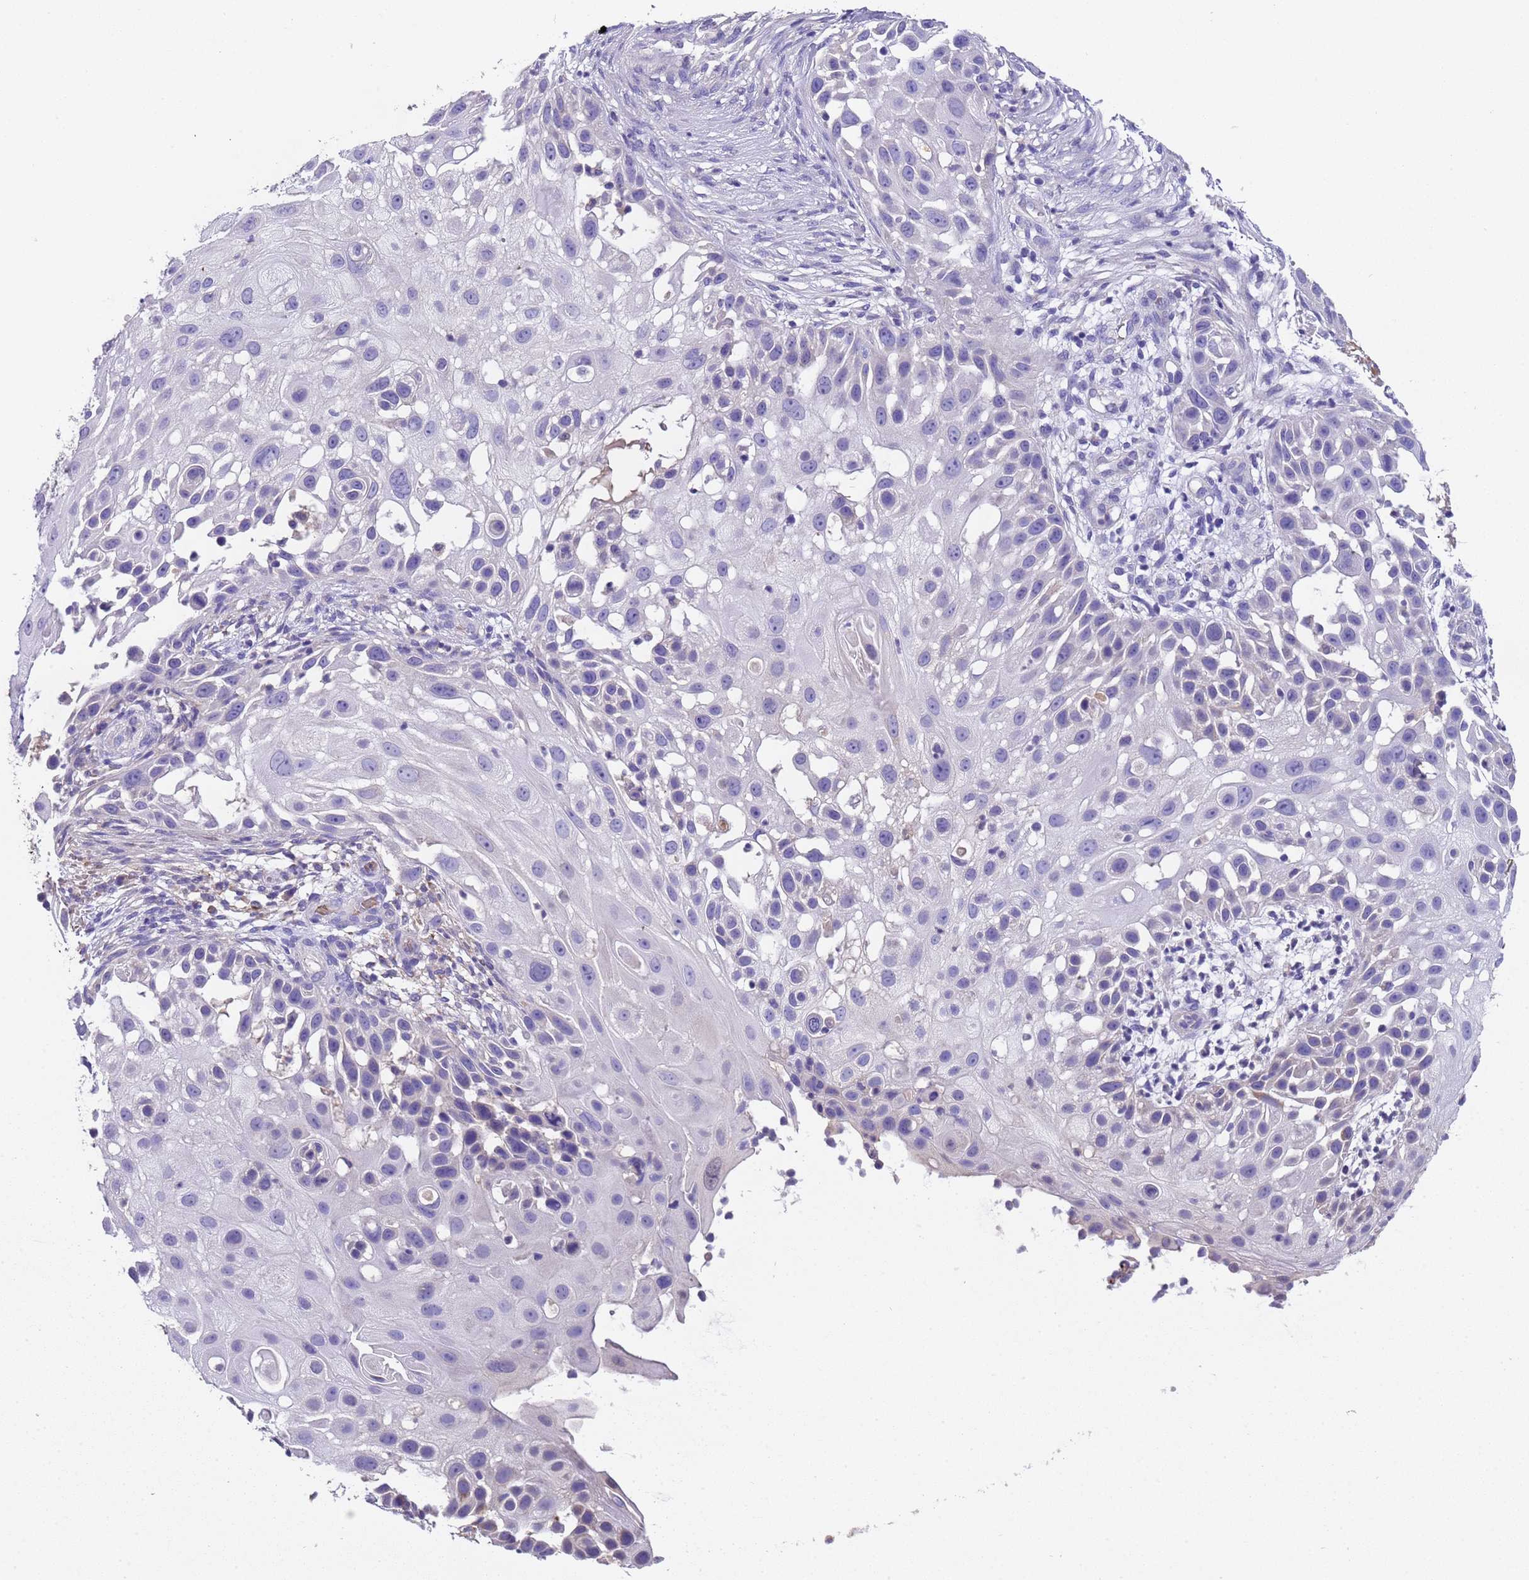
{"staining": {"intensity": "negative", "quantity": "none", "location": "none"}, "tissue": "skin cancer", "cell_type": "Tumor cells", "image_type": "cancer", "snomed": [{"axis": "morphology", "description": "Squamous cell carcinoma, NOS"}, {"axis": "topography", "description": "Skin"}], "caption": "Skin cancer stained for a protein using immunohistochemistry (IHC) exhibits no positivity tumor cells.", "gene": "SLC24A3", "patient": {"sex": "female", "age": 44}}